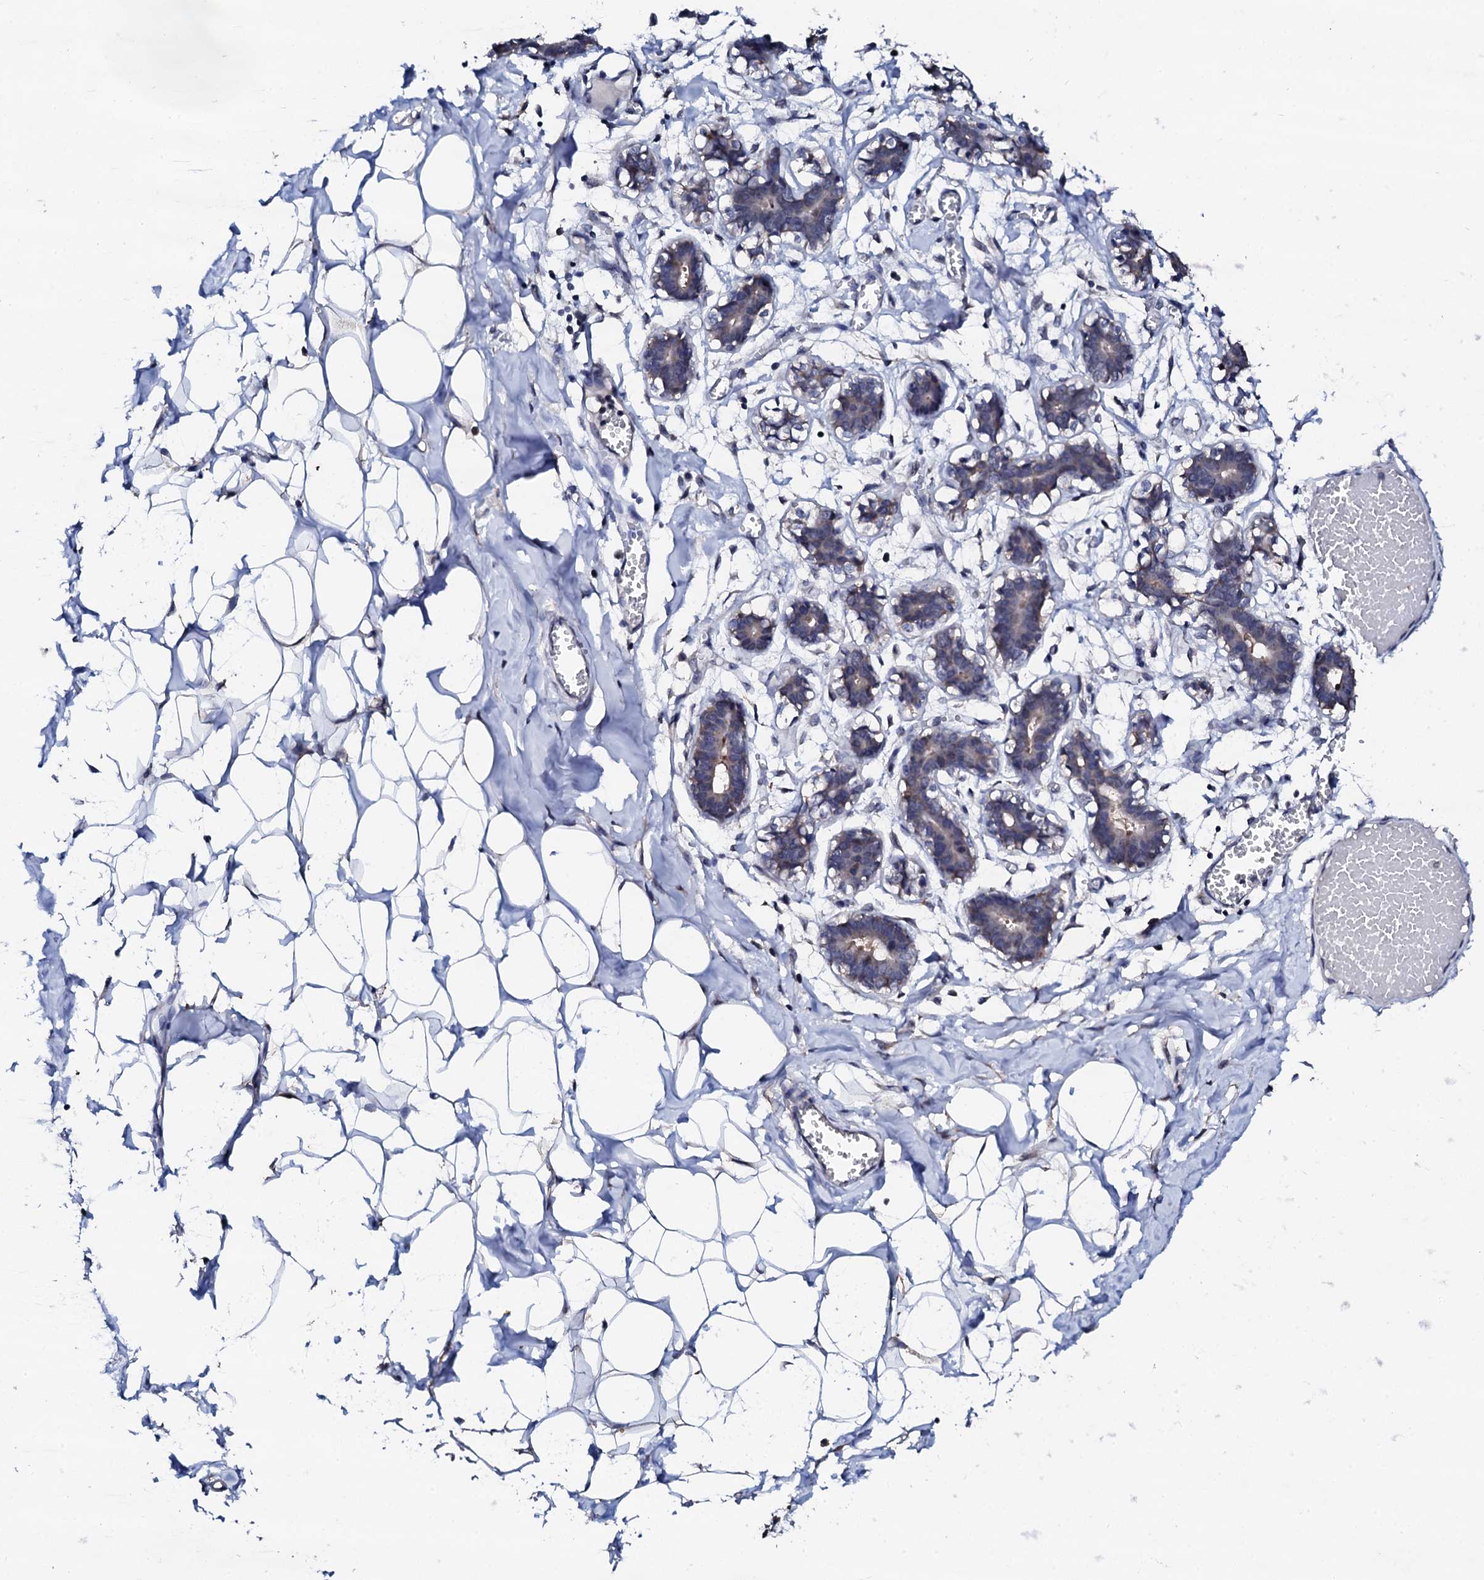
{"staining": {"intensity": "negative", "quantity": "none", "location": "none"}, "tissue": "breast", "cell_type": "Adipocytes", "image_type": "normal", "snomed": [{"axis": "morphology", "description": "Normal tissue, NOS"}, {"axis": "topography", "description": "Breast"}], "caption": "Breast stained for a protein using IHC exhibits no staining adipocytes.", "gene": "EDC3", "patient": {"sex": "female", "age": 27}}